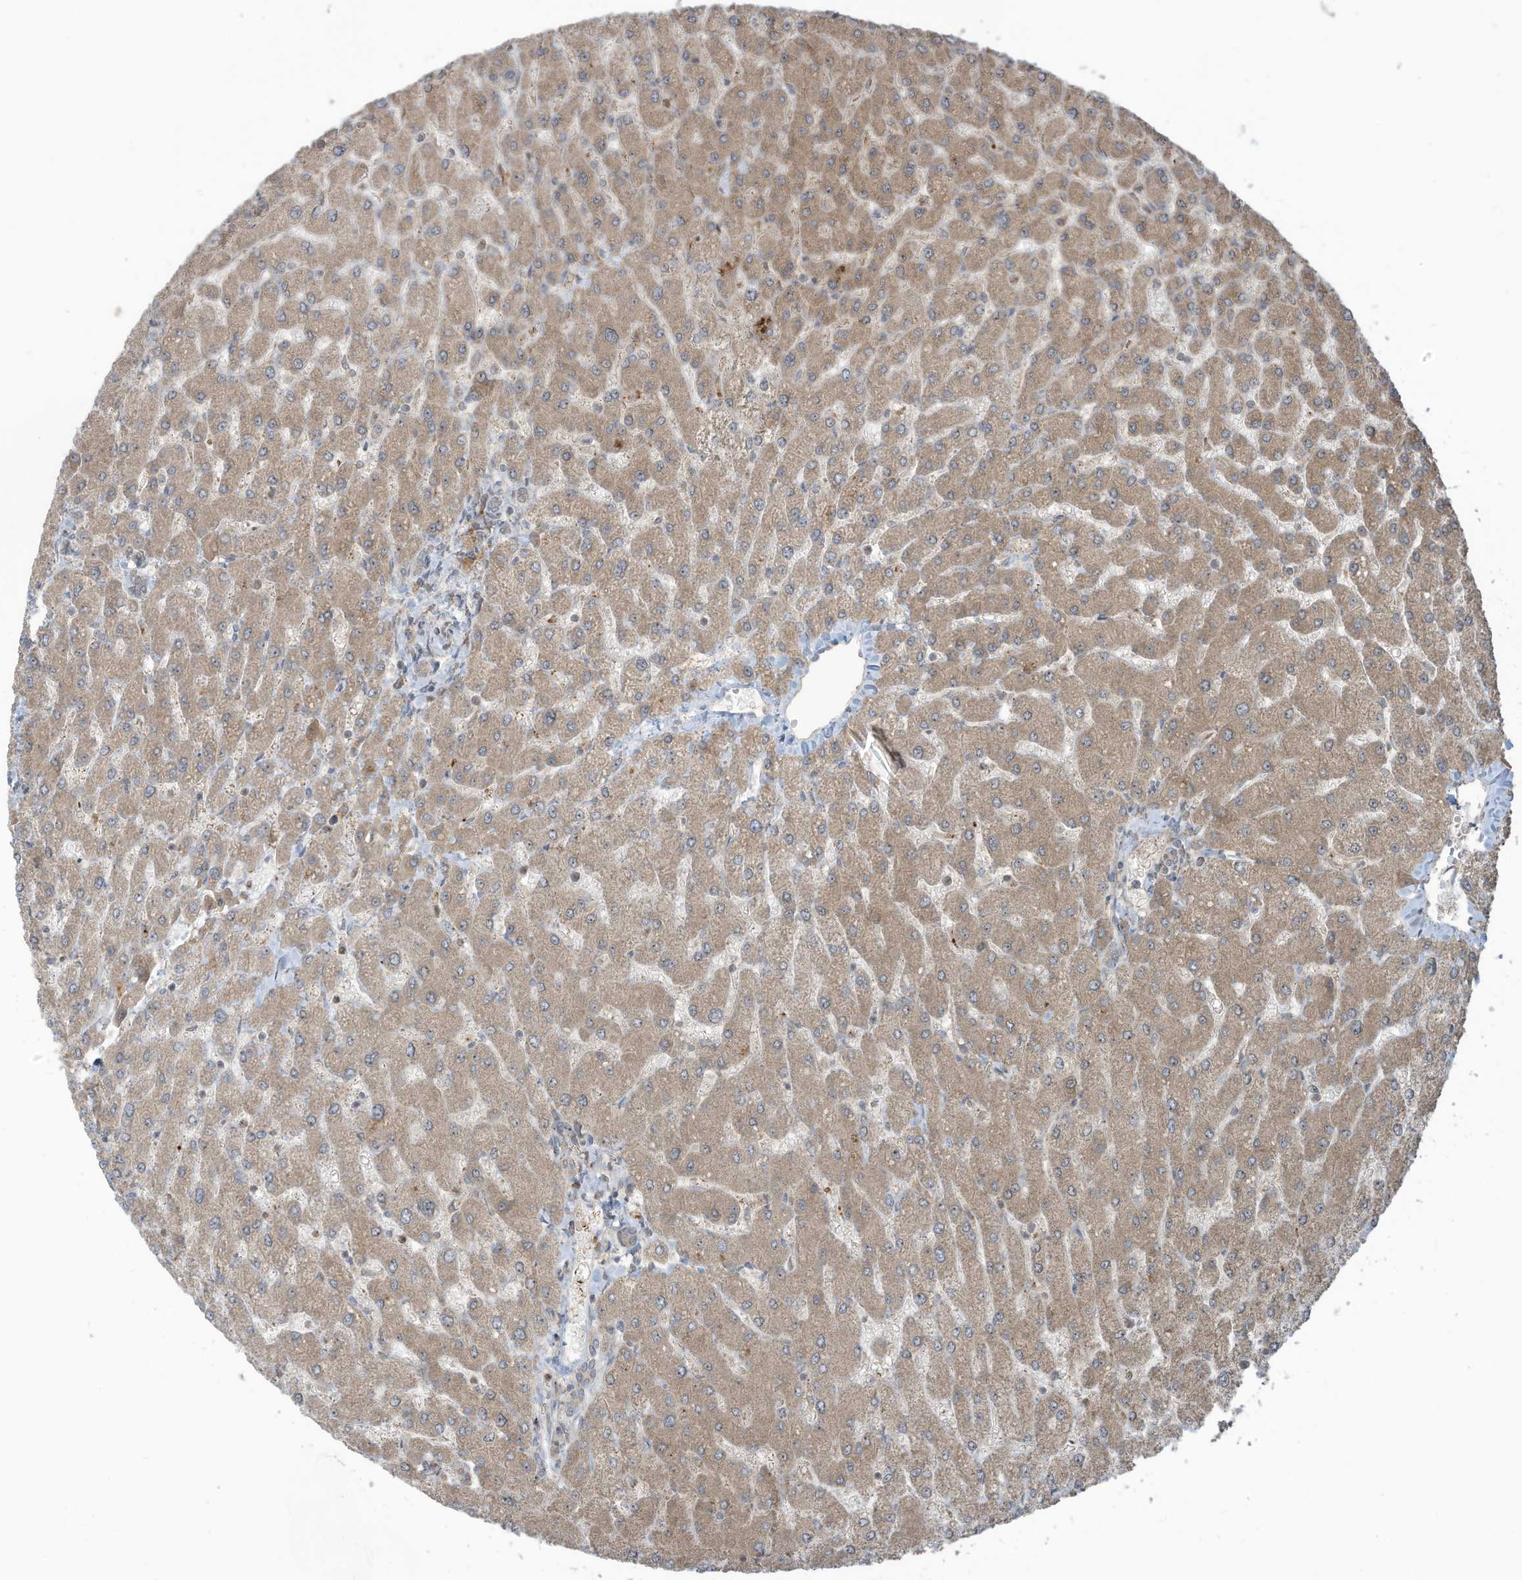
{"staining": {"intensity": "weak", "quantity": ">75%", "location": "cytoplasmic/membranous"}, "tissue": "liver", "cell_type": "Cholangiocytes", "image_type": "normal", "snomed": [{"axis": "morphology", "description": "Normal tissue, NOS"}, {"axis": "topography", "description": "Liver"}], "caption": "Weak cytoplasmic/membranous expression for a protein is seen in approximately >75% of cholangiocytes of normal liver using IHC.", "gene": "CARF", "patient": {"sex": "male", "age": 55}}